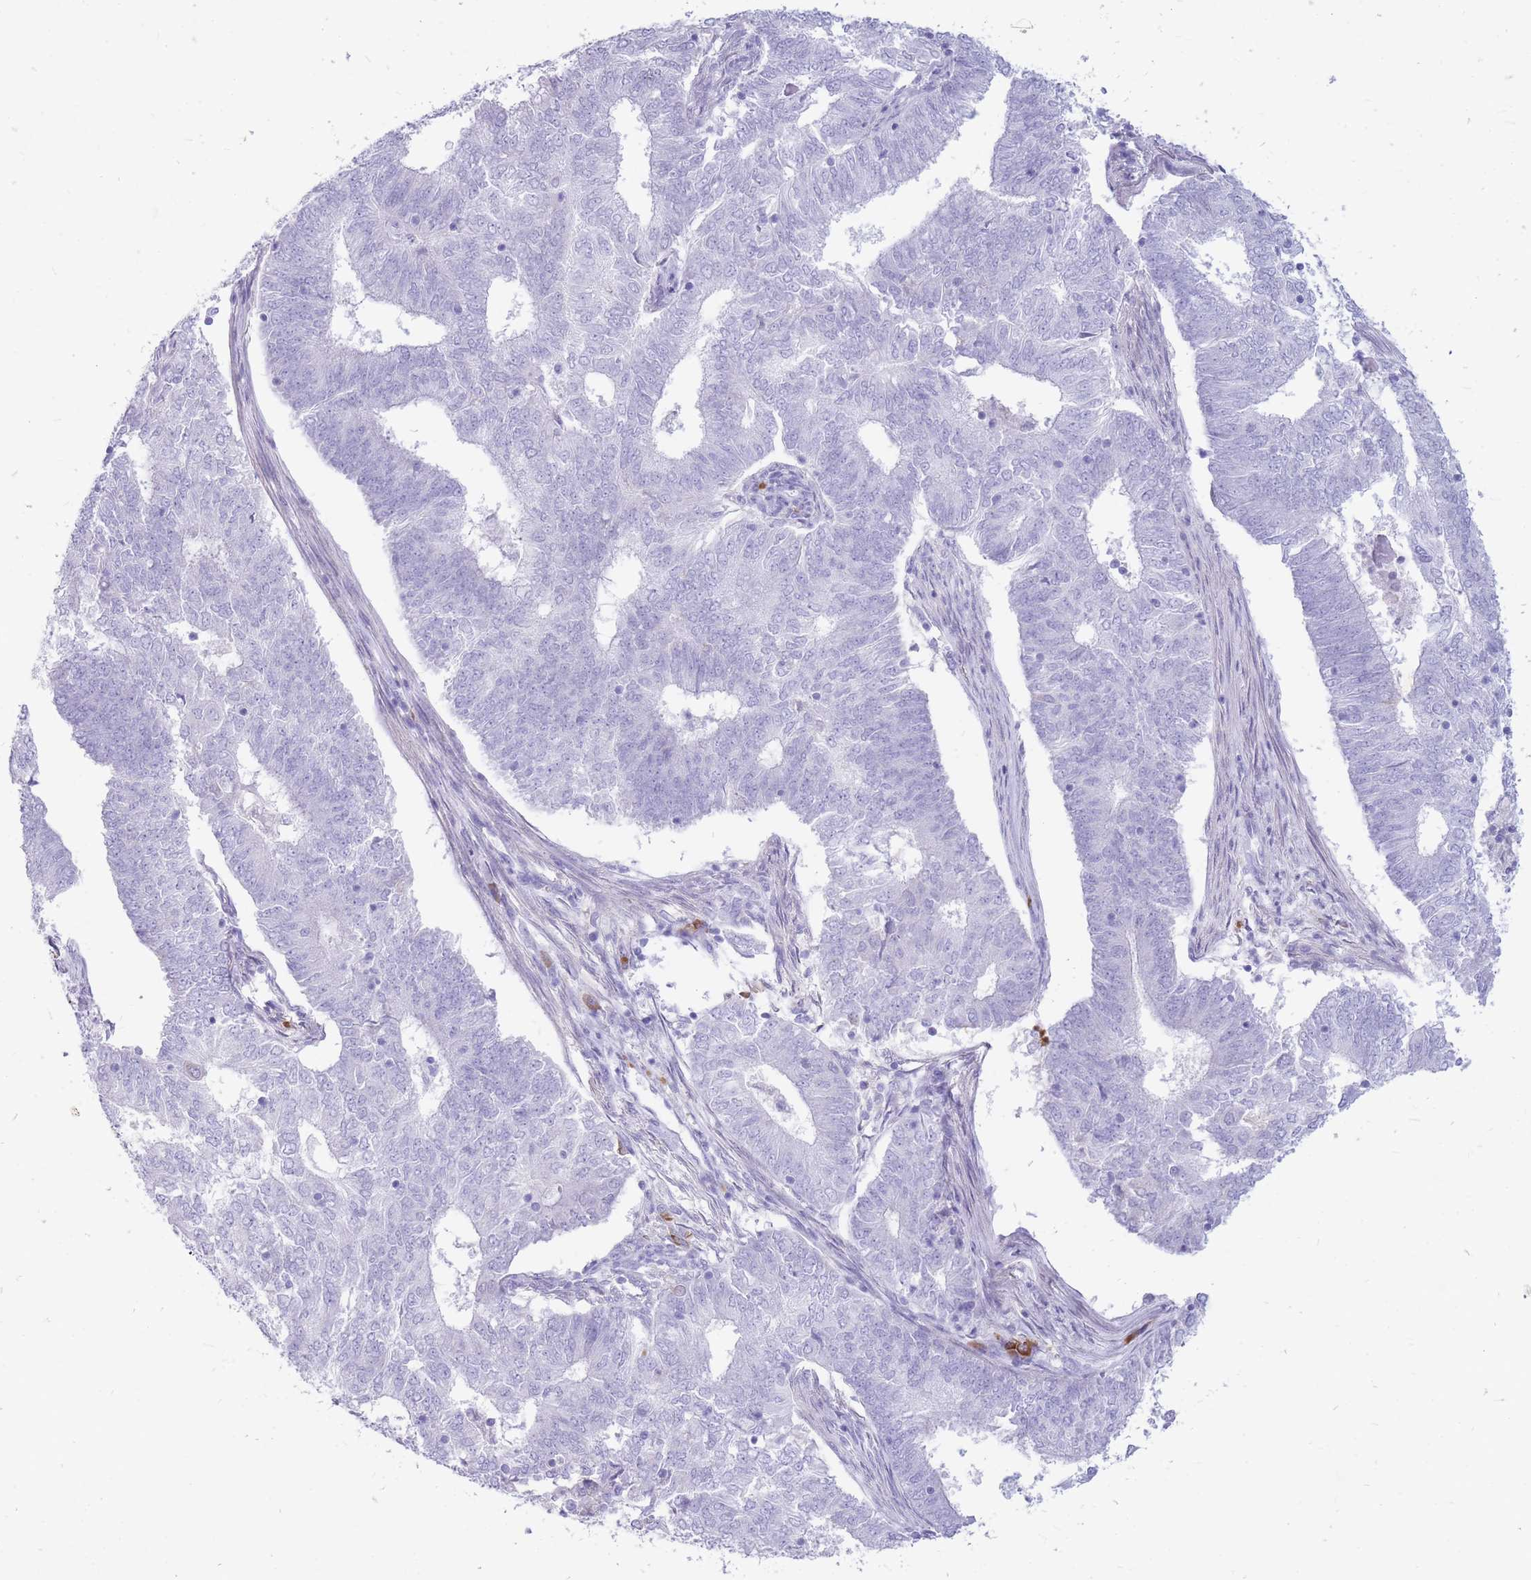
{"staining": {"intensity": "negative", "quantity": "none", "location": "none"}, "tissue": "endometrial cancer", "cell_type": "Tumor cells", "image_type": "cancer", "snomed": [{"axis": "morphology", "description": "Adenocarcinoma, NOS"}, {"axis": "topography", "description": "Endometrium"}], "caption": "High power microscopy photomicrograph of an IHC image of endometrial adenocarcinoma, revealing no significant staining in tumor cells. (DAB IHC, high magnification).", "gene": "ZFP37", "patient": {"sex": "female", "age": 62}}